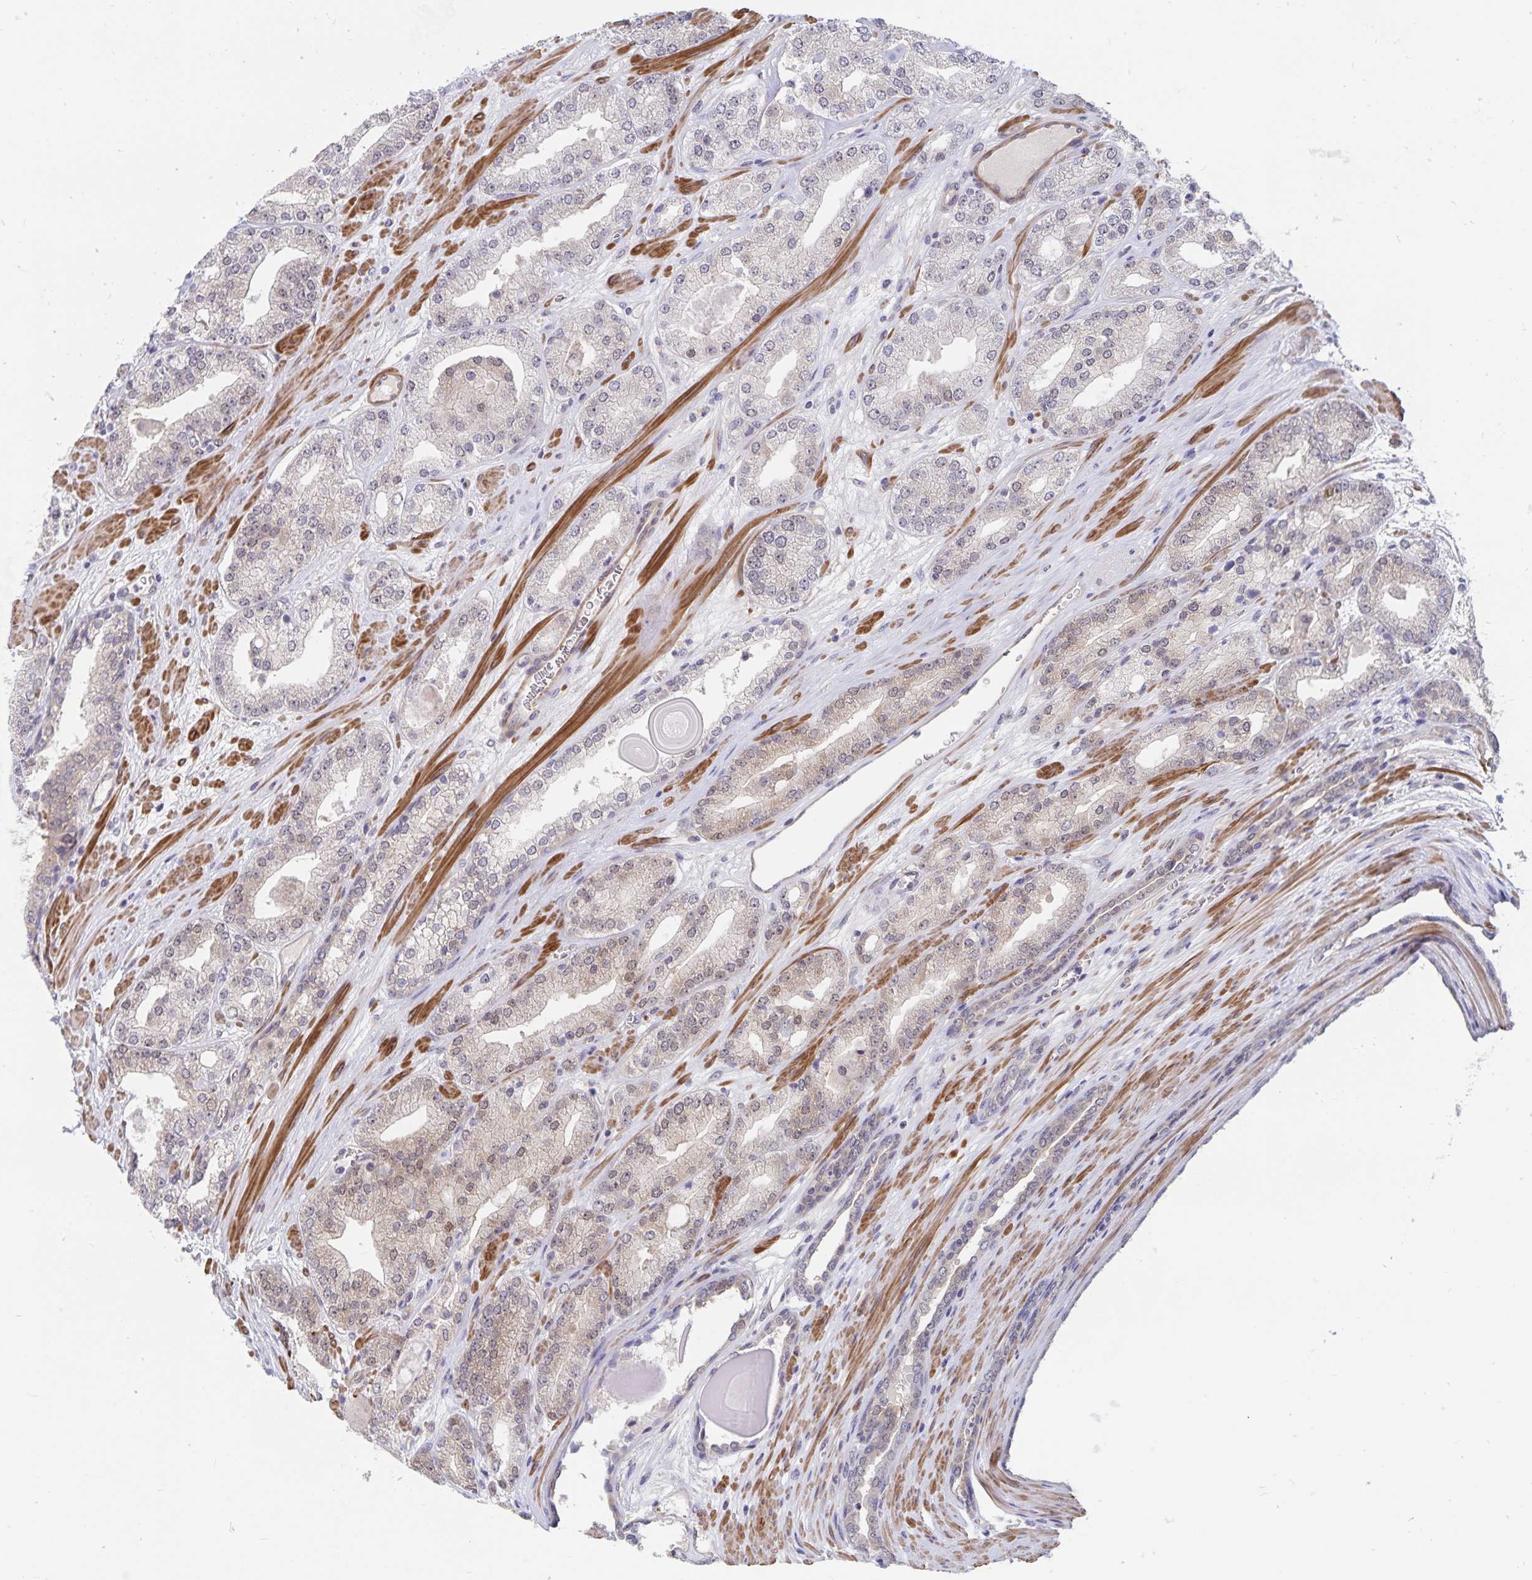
{"staining": {"intensity": "weak", "quantity": "<25%", "location": "cytoplasmic/membranous,nuclear"}, "tissue": "prostate cancer", "cell_type": "Tumor cells", "image_type": "cancer", "snomed": [{"axis": "morphology", "description": "Adenocarcinoma, High grade"}, {"axis": "topography", "description": "Prostate"}], "caption": "IHC photomicrograph of neoplastic tissue: human prostate cancer stained with DAB displays no significant protein staining in tumor cells. (Brightfield microscopy of DAB (3,3'-diaminobenzidine) immunohistochemistry (IHC) at high magnification).", "gene": "BAG6", "patient": {"sex": "male", "age": 64}}